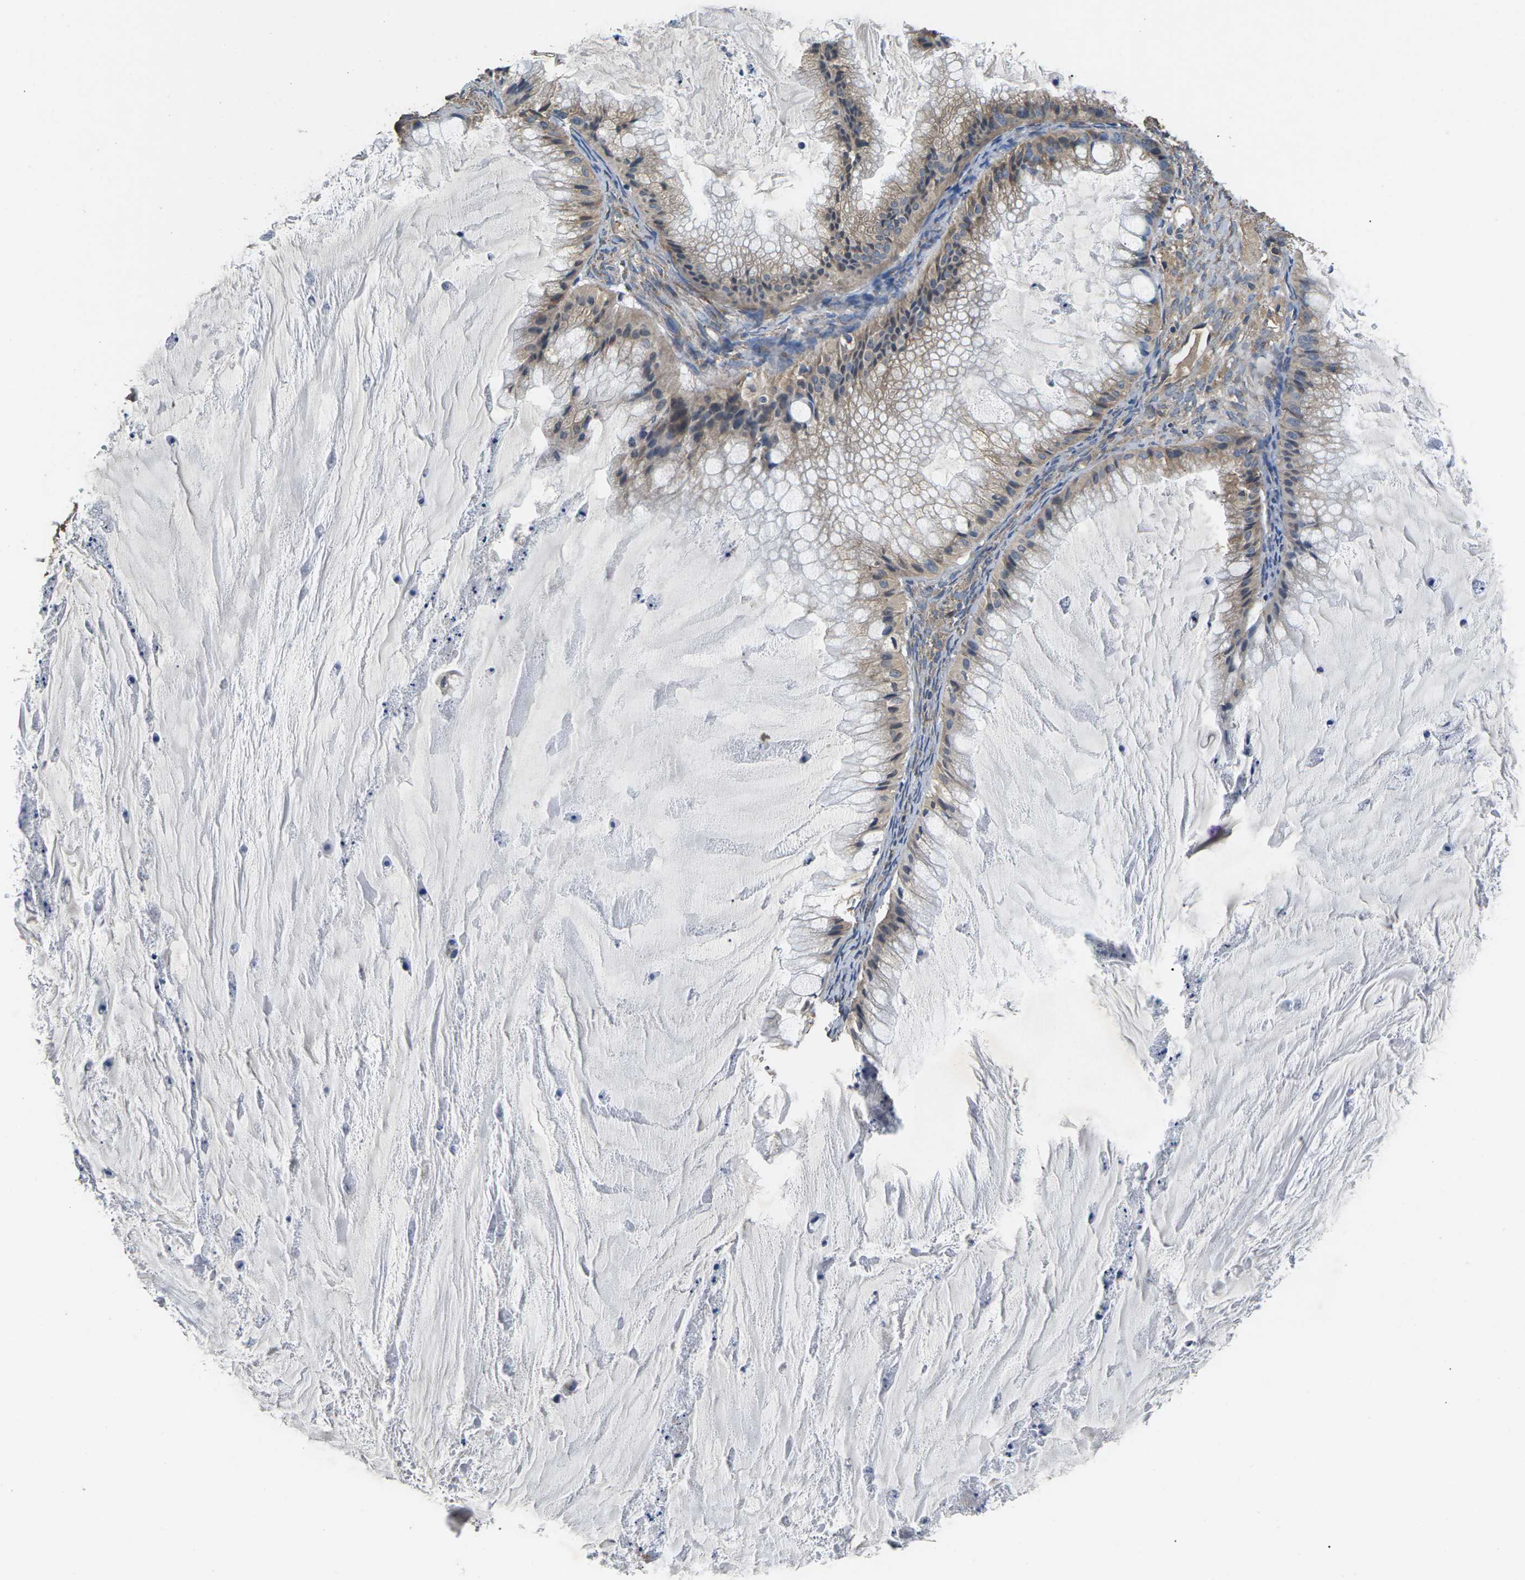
{"staining": {"intensity": "weak", "quantity": "25%-75%", "location": "cytoplasmic/membranous"}, "tissue": "ovarian cancer", "cell_type": "Tumor cells", "image_type": "cancer", "snomed": [{"axis": "morphology", "description": "Cystadenocarcinoma, mucinous, NOS"}, {"axis": "topography", "description": "Ovary"}], "caption": "Mucinous cystadenocarcinoma (ovarian) stained with a brown dye shows weak cytoplasmic/membranous positive positivity in about 25%-75% of tumor cells.", "gene": "B4GAT1", "patient": {"sex": "female", "age": 57}}